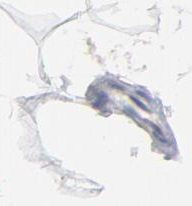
{"staining": {"intensity": "negative", "quantity": "none", "location": "none"}, "tissue": "adipose tissue", "cell_type": "Adipocytes", "image_type": "normal", "snomed": [{"axis": "morphology", "description": "Normal tissue, NOS"}, {"axis": "morphology", "description": "Duct carcinoma"}, {"axis": "topography", "description": "Breast"}, {"axis": "topography", "description": "Adipose tissue"}], "caption": "This histopathology image is of unremarkable adipose tissue stained with immunohistochemistry to label a protein in brown with the nuclei are counter-stained blue. There is no expression in adipocytes.", "gene": "PRDX1", "patient": {"sex": "female", "age": 37}}